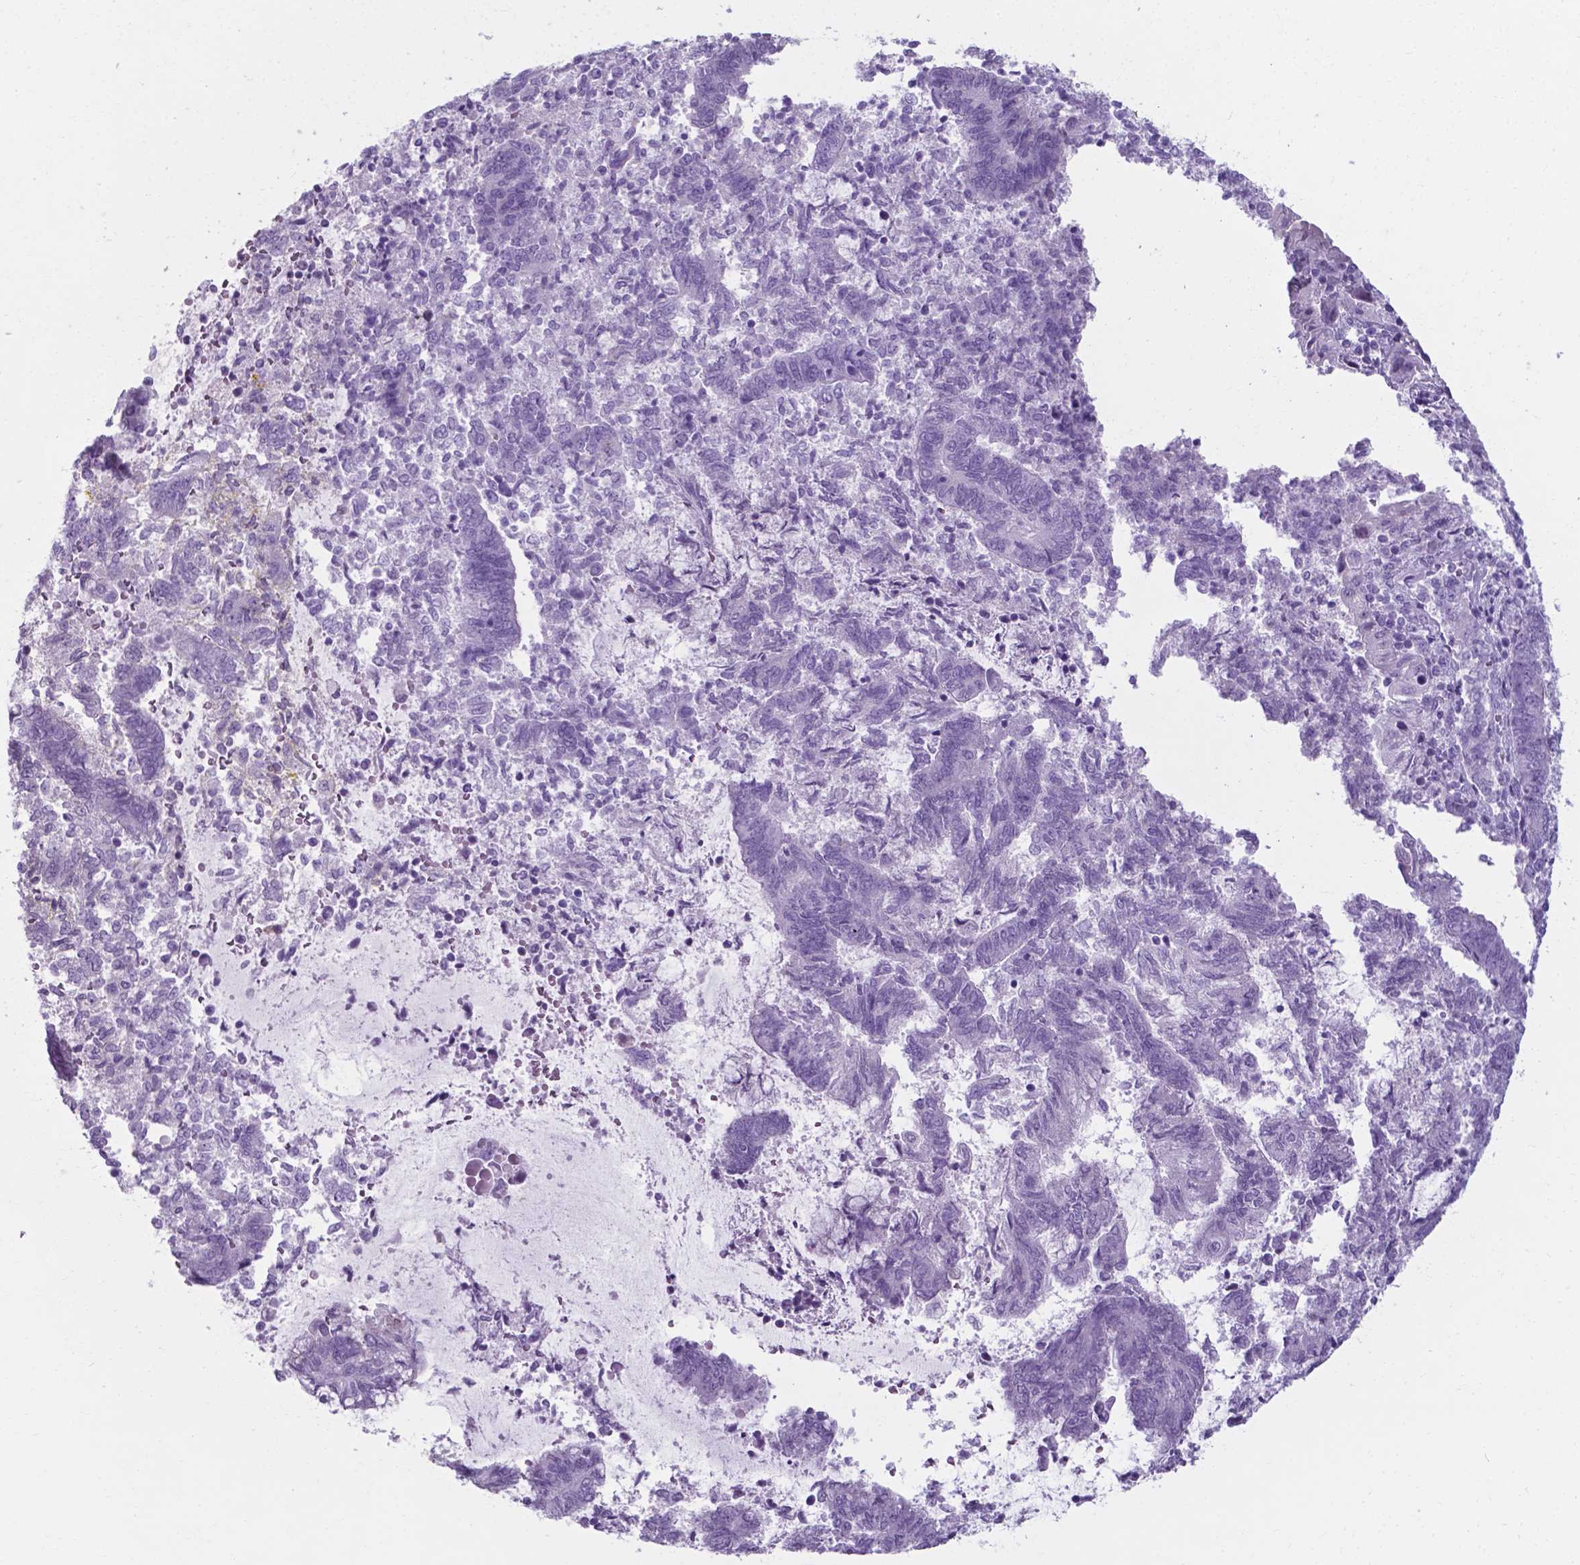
{"staining": {"intensity": "negative", "quantity": "none", "location": "none"}, "tissue": "endometrial cancer", "cell_type": "Tumor cells", "image_type": "cancer", "snomed": [{"axis": "morphology", "description": "Adenocarcinoma, NOS"}, {"axis": "topography", "description": "Endometrium"}], "caption": "Histopathology image shows no protein positivity in tumor cells of endometrial adenocarcinoma tissue. The staining was performed using DAB to visualize the protein expression in brown, while the nuclei were stained in blue with hematoxylin (Magnification: 20x).", "gene": "AP5B1", "patient": {"sex": "female", "age": 65}}